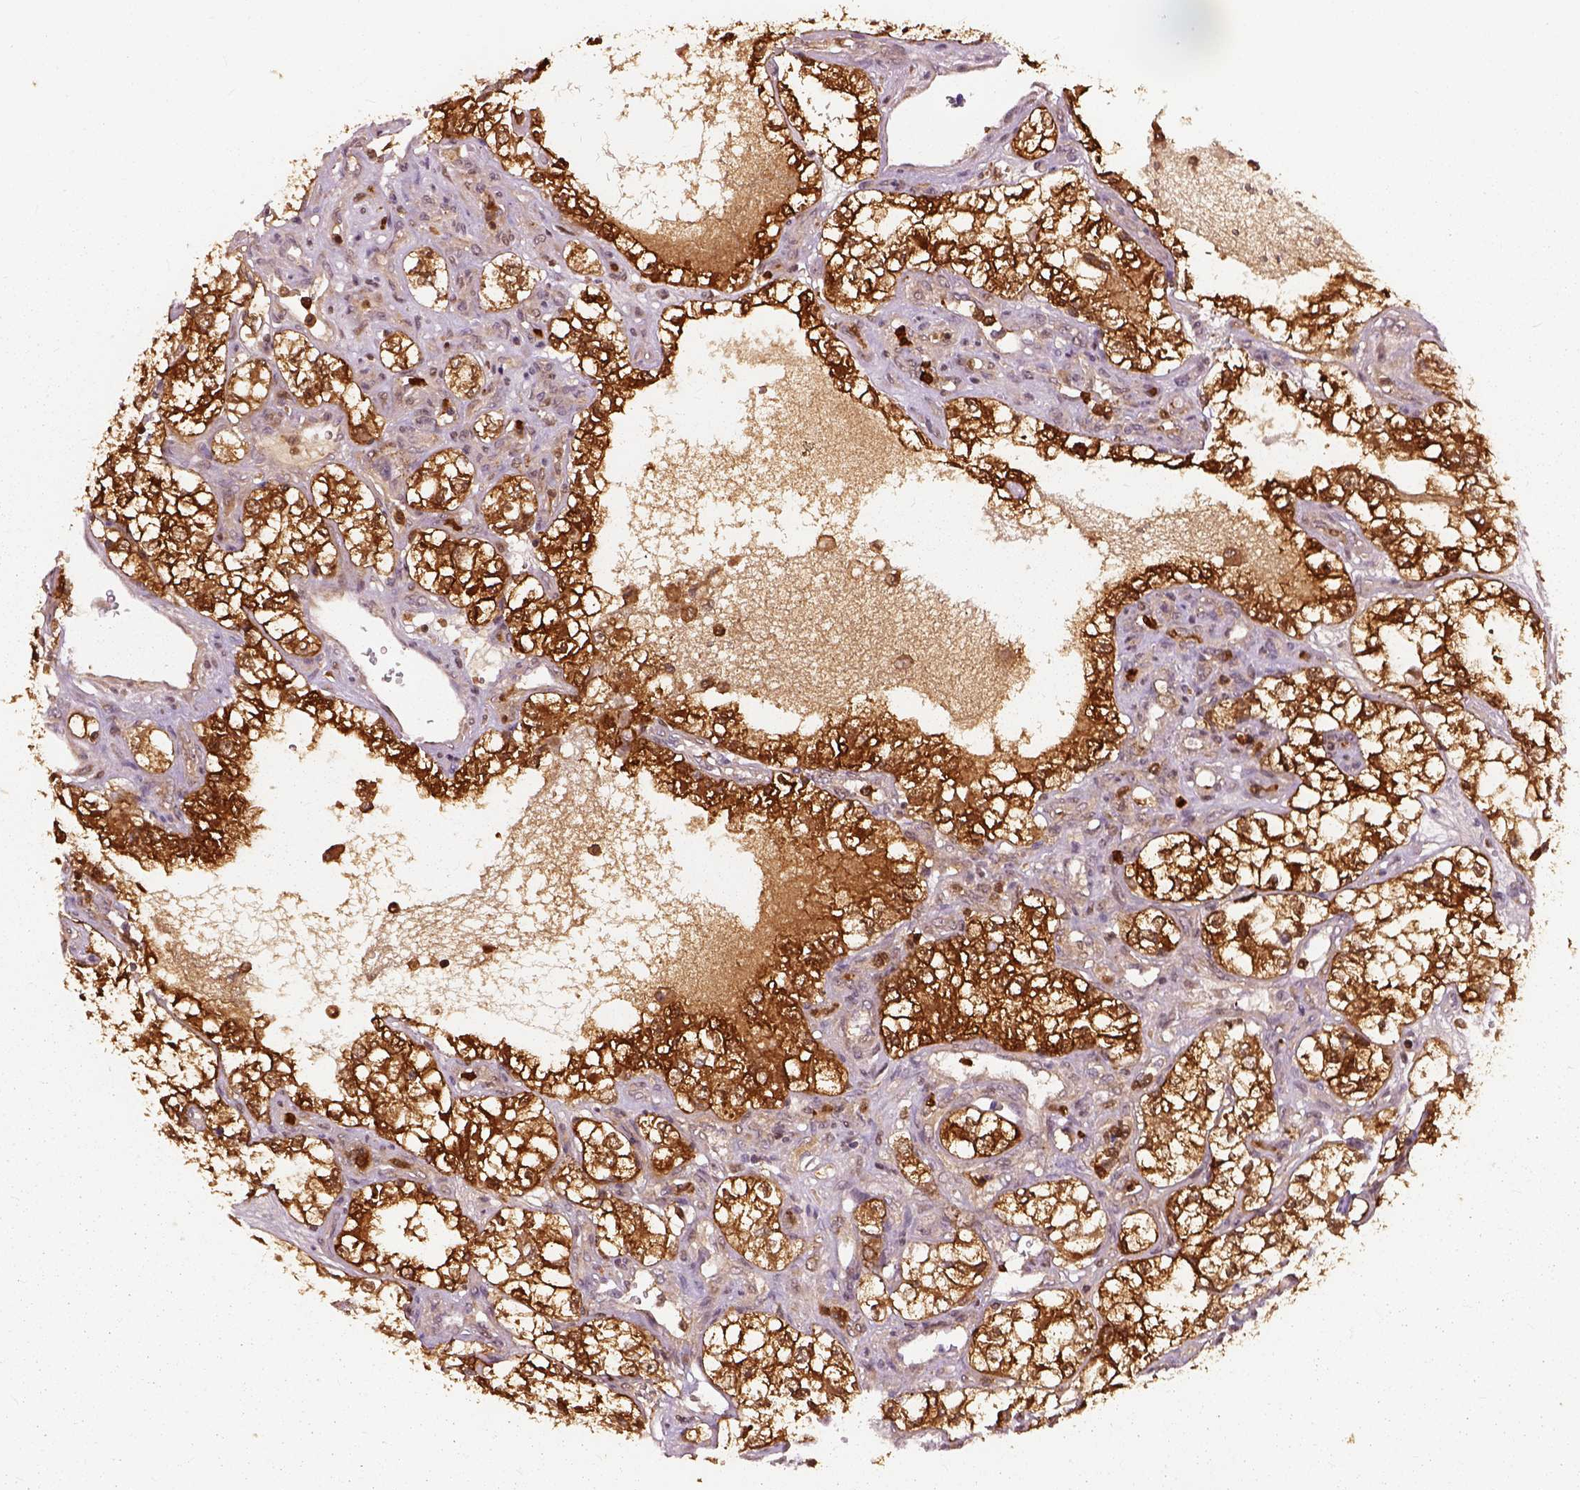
{"staining": {"intensity": "strong", "quantity": ">75%", "location": "cytoplasmic/membranous,nuclear"}, "tissue": "renal cancer", "cell_type": "Tumor cells", "image_type": "cancer", "snomed": [{"axis": "morphology", "description": "Adenocarcinoma, NOS"}, {"axis": "topography", "description": "Kidney"}], "caption": "High-power microscopy captured an immunohistochemistry (IHC) histopathology image of adenocarcinoma (renal), revealing strong cytoplasmic/membranous and nuclear staining in about >75% of tumor cells. The staining was performed using DAB, with brown indicating positive protein expression. Nuclei are stained blue with hematoxylin.", "gene": "GPI", "patient": {"sex": "female", "age": 59}}